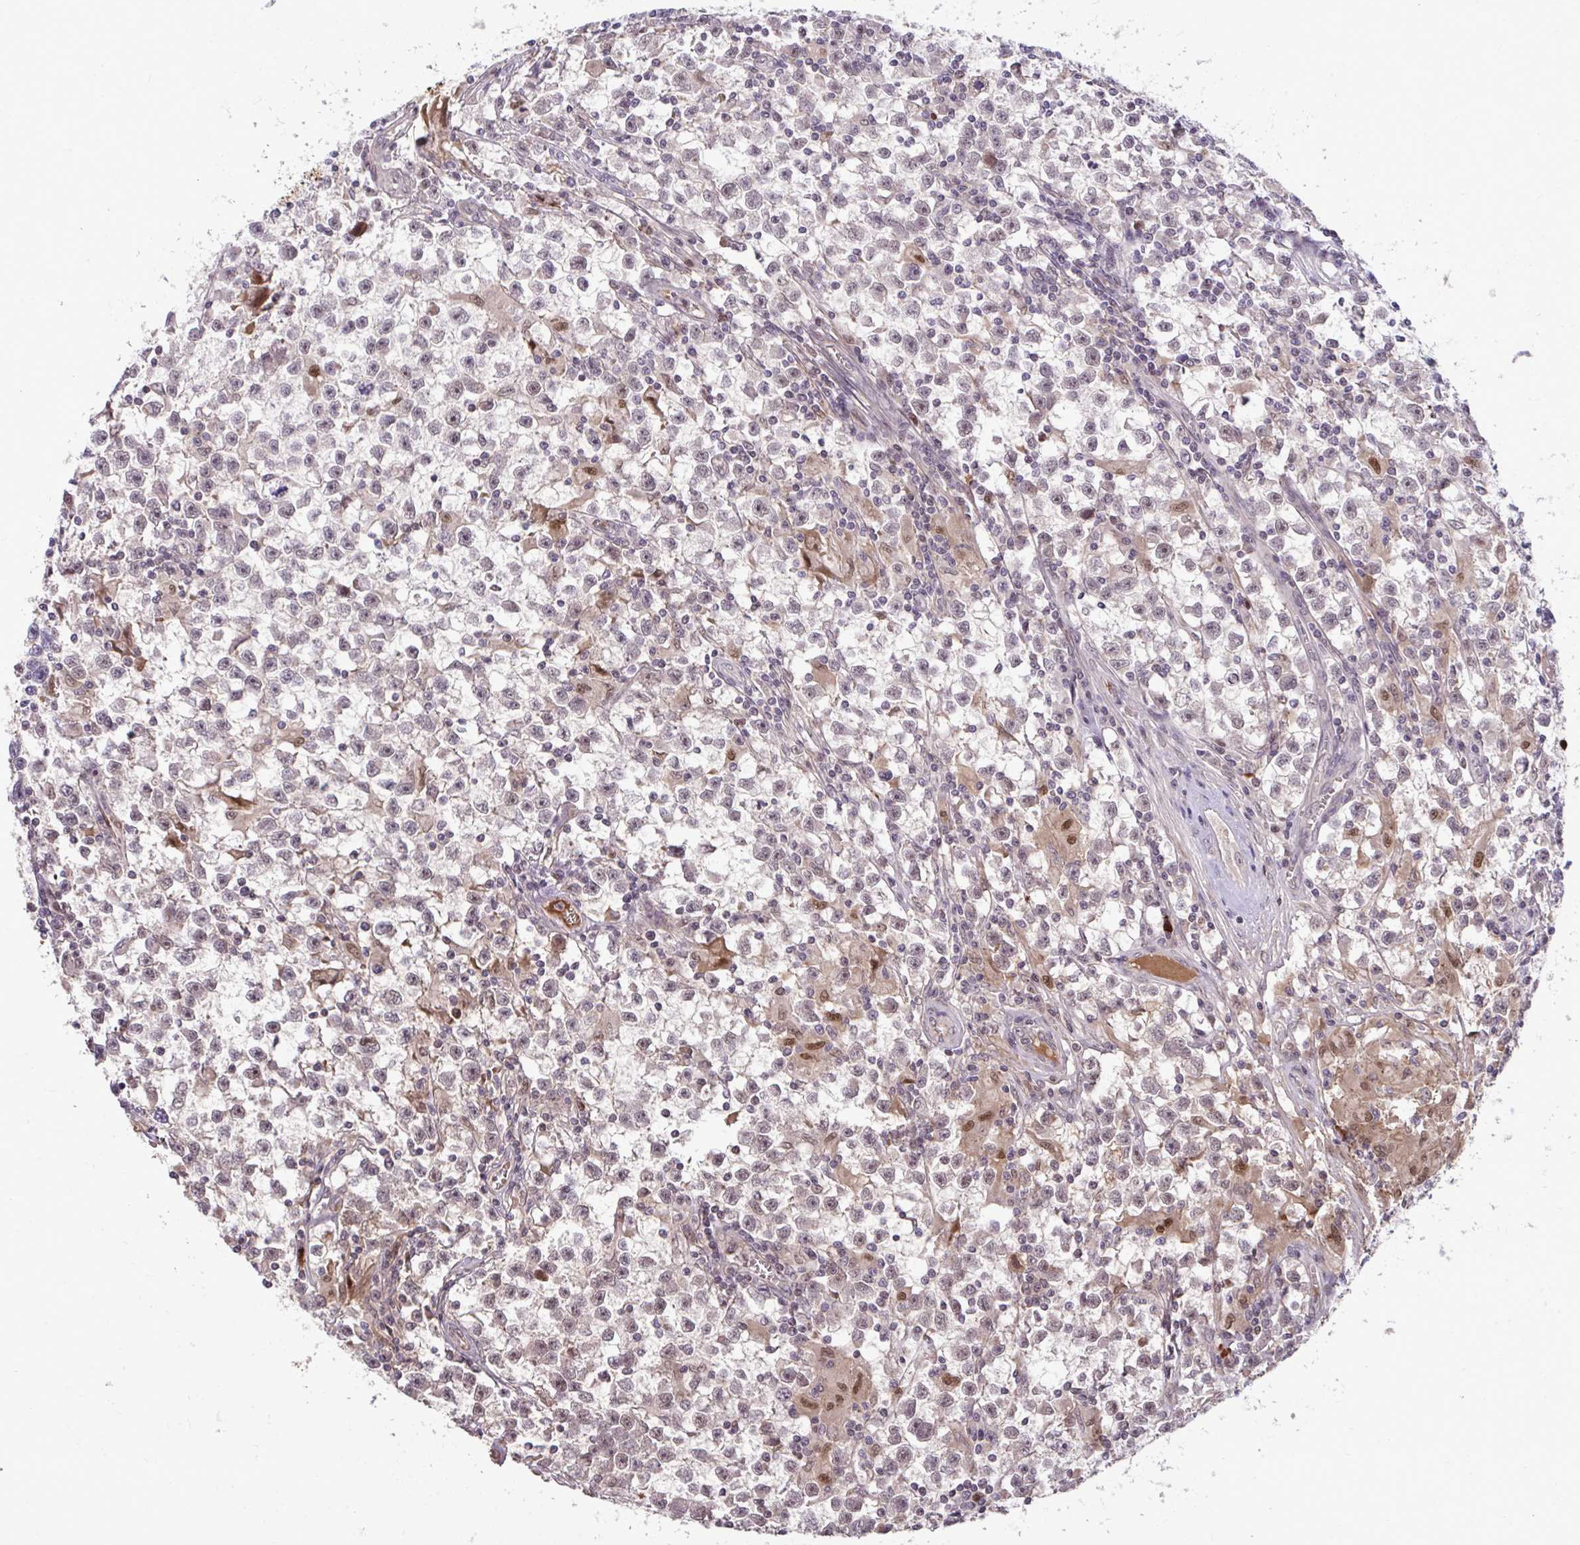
{"staining": {"intensity": "weak", "quantity": "25%-75%", "location": "nuclear"}, "tissue": "testis cancer", "cell_type": "Tumor cells", "image_type": "cancer", "snomed": [{"axis": "morphology", "description": "Seminoma, NOS"}, {"axis": "topography", "description": "Testis"}], "caption": "A low amount of weak nuclear expression is seen in about 25%-75% of tumor cells in testis cancer tissue.", "gene": "ZSCAN9", "patient": {"sex": "male", "age": 31}}